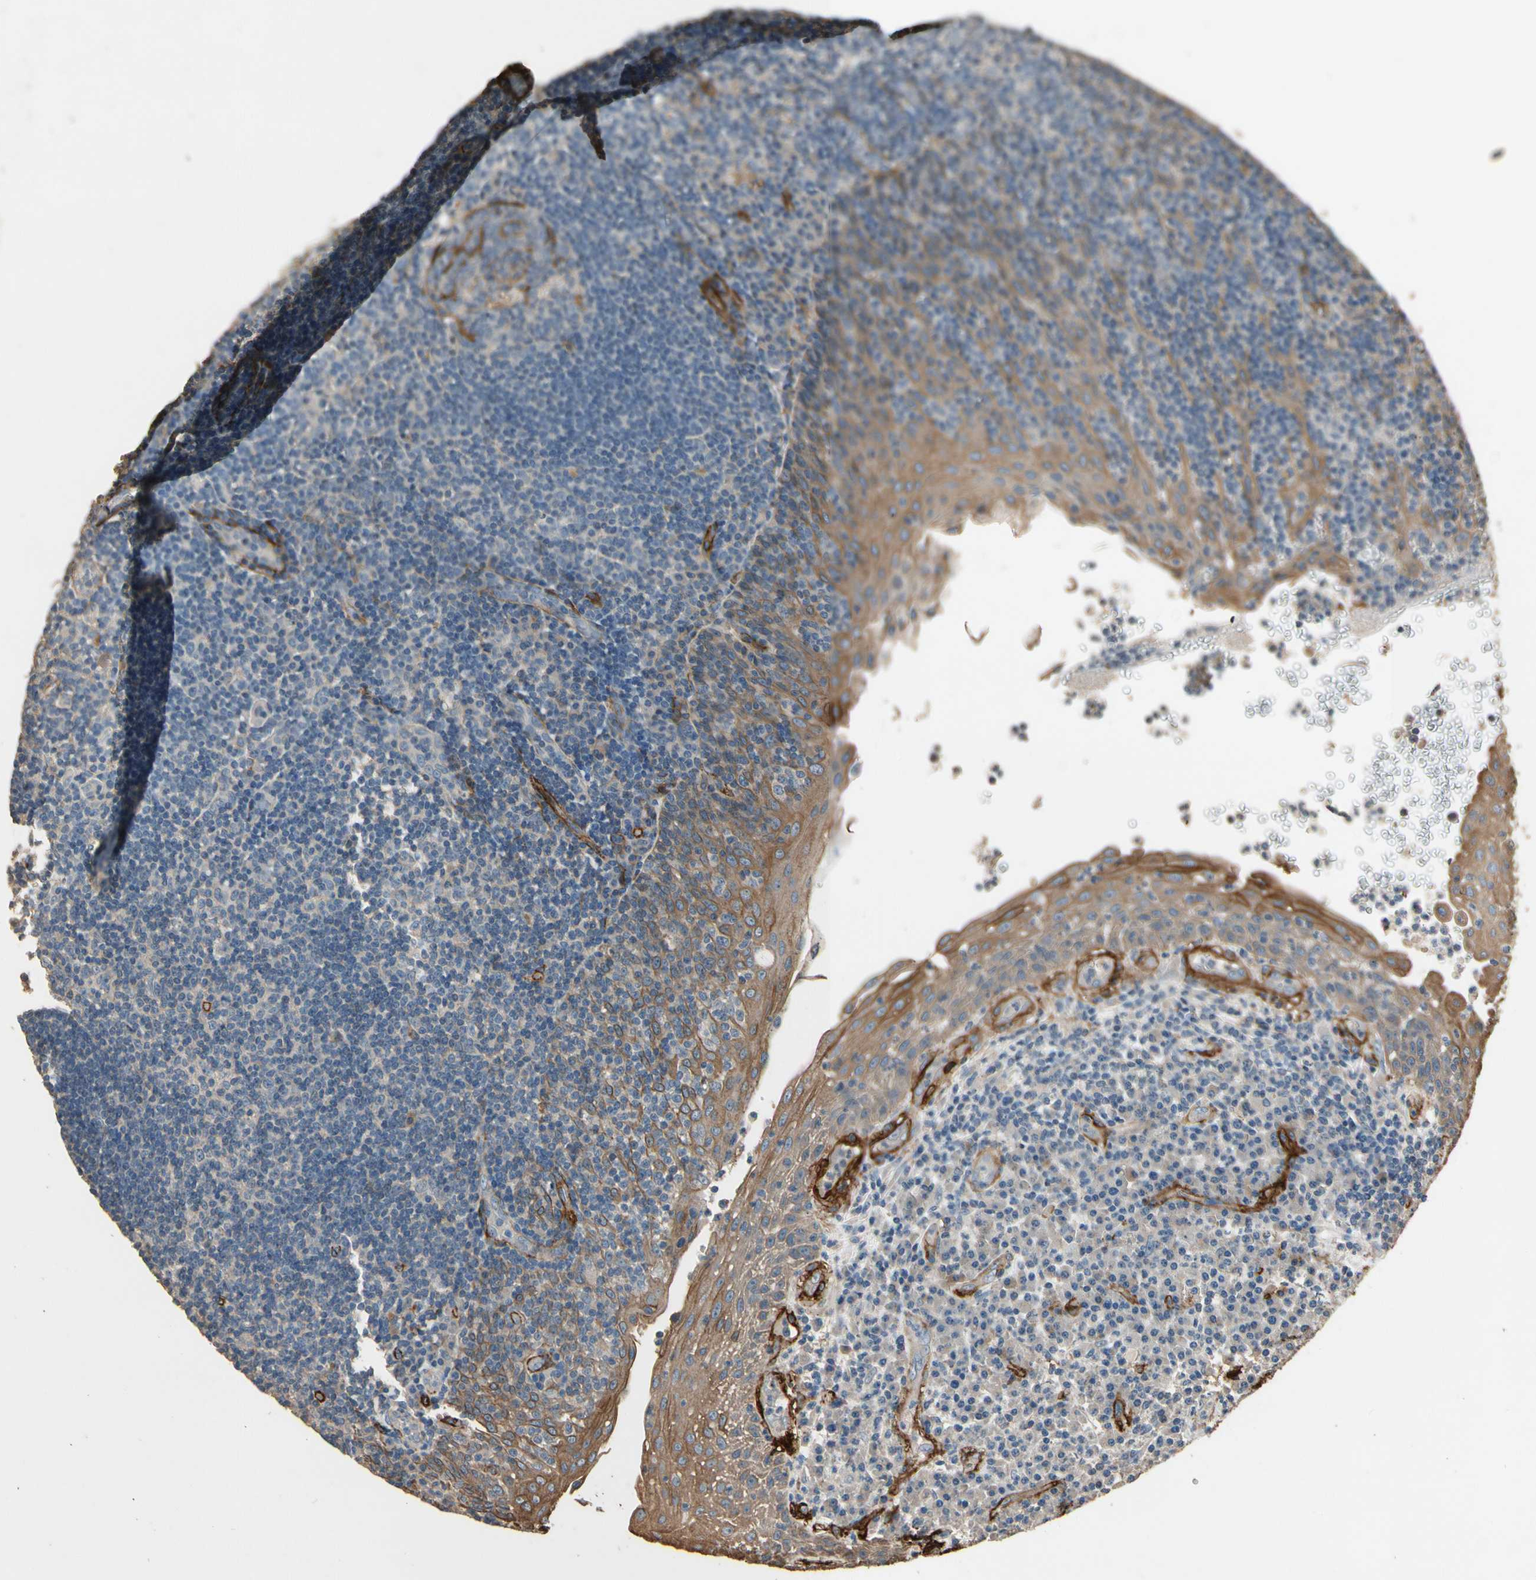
{"staining": {"intensity": "strong", "quantity": "25%-75%", "location": "cytoplasmic/membranous"}, "tissue": "tonsil", "cell_type": "Germinal center cells", "image_type": "normal", "snomed": [{"axis": "morphology", "description": "Normal tissue, NOS"}, {"axis": "topography", "description": "Tonsil"}], "caption": "Immunohistochemical staining of unremarkable human tonsil displays 25%-75% levels of strong cytoplasmic/membranous protein positivity in approximately 25%-75% of germinal center cells.", "gene": "SUSD2", "patient": {"sex": "female", "age": 40}}